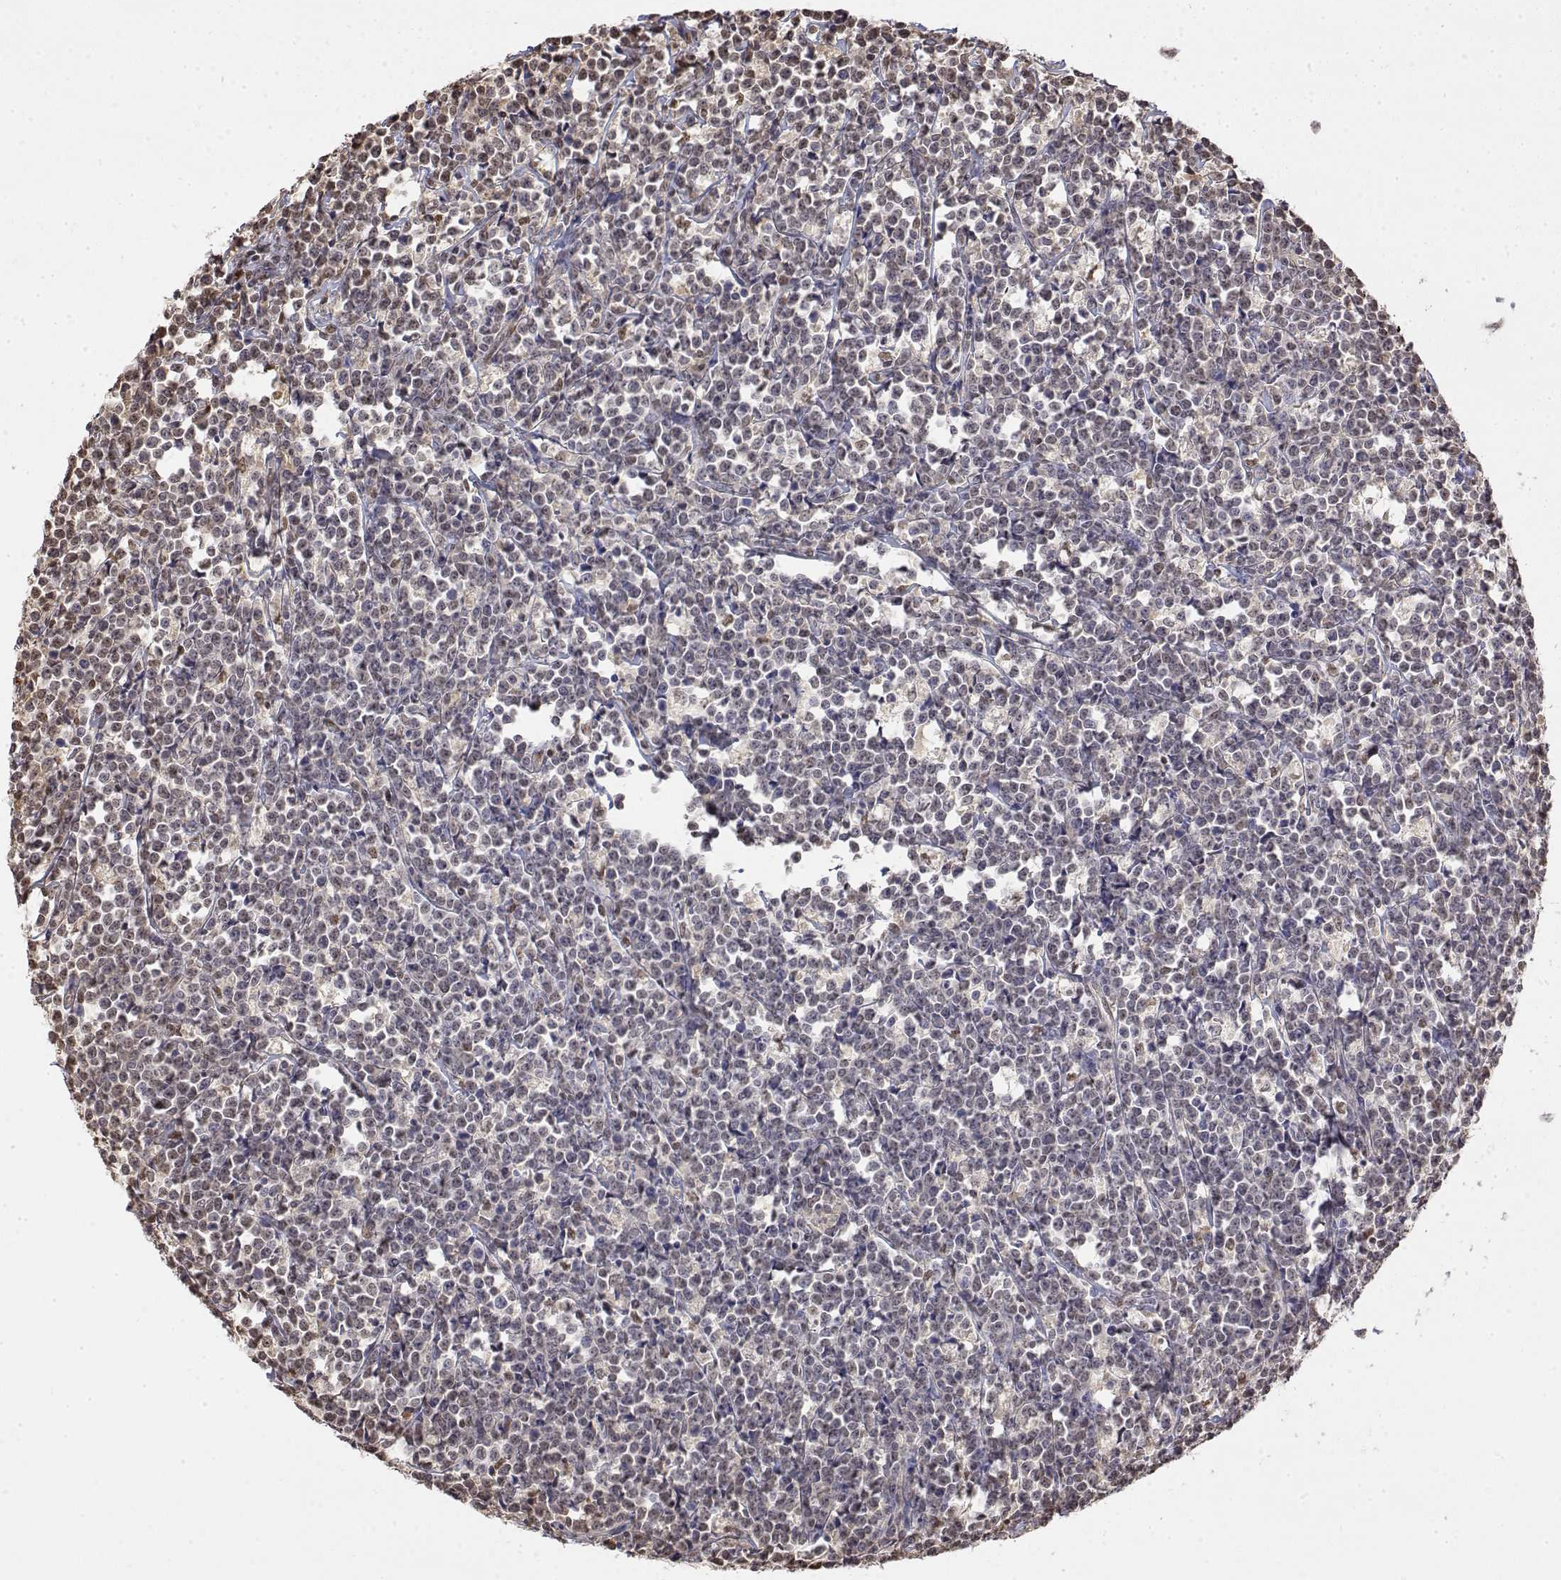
{"staining": {"intensity": "weak", "quantity": "25%-75%", "location": "nuclear"}, "tissue": "lymphoma", "cell_type": "Tumor cells", "image_type": "cancer", "snomed": [{"axis": "morphology", "description": "Malignant lymphoma, non-Hodgkin's type, High grade"}, {"axis": "topography", "description": "Small intestine"}], "caption": "This image demonstrates immunohistochemistry (IHC) staining of malignant lymphoma, non-Hodgkin's type (high-grade), with low weak nuclear expression in about 25%-75% of tumor cells.", "gene": "TPI1", "patient": {"sex": "female", "age": 56}}